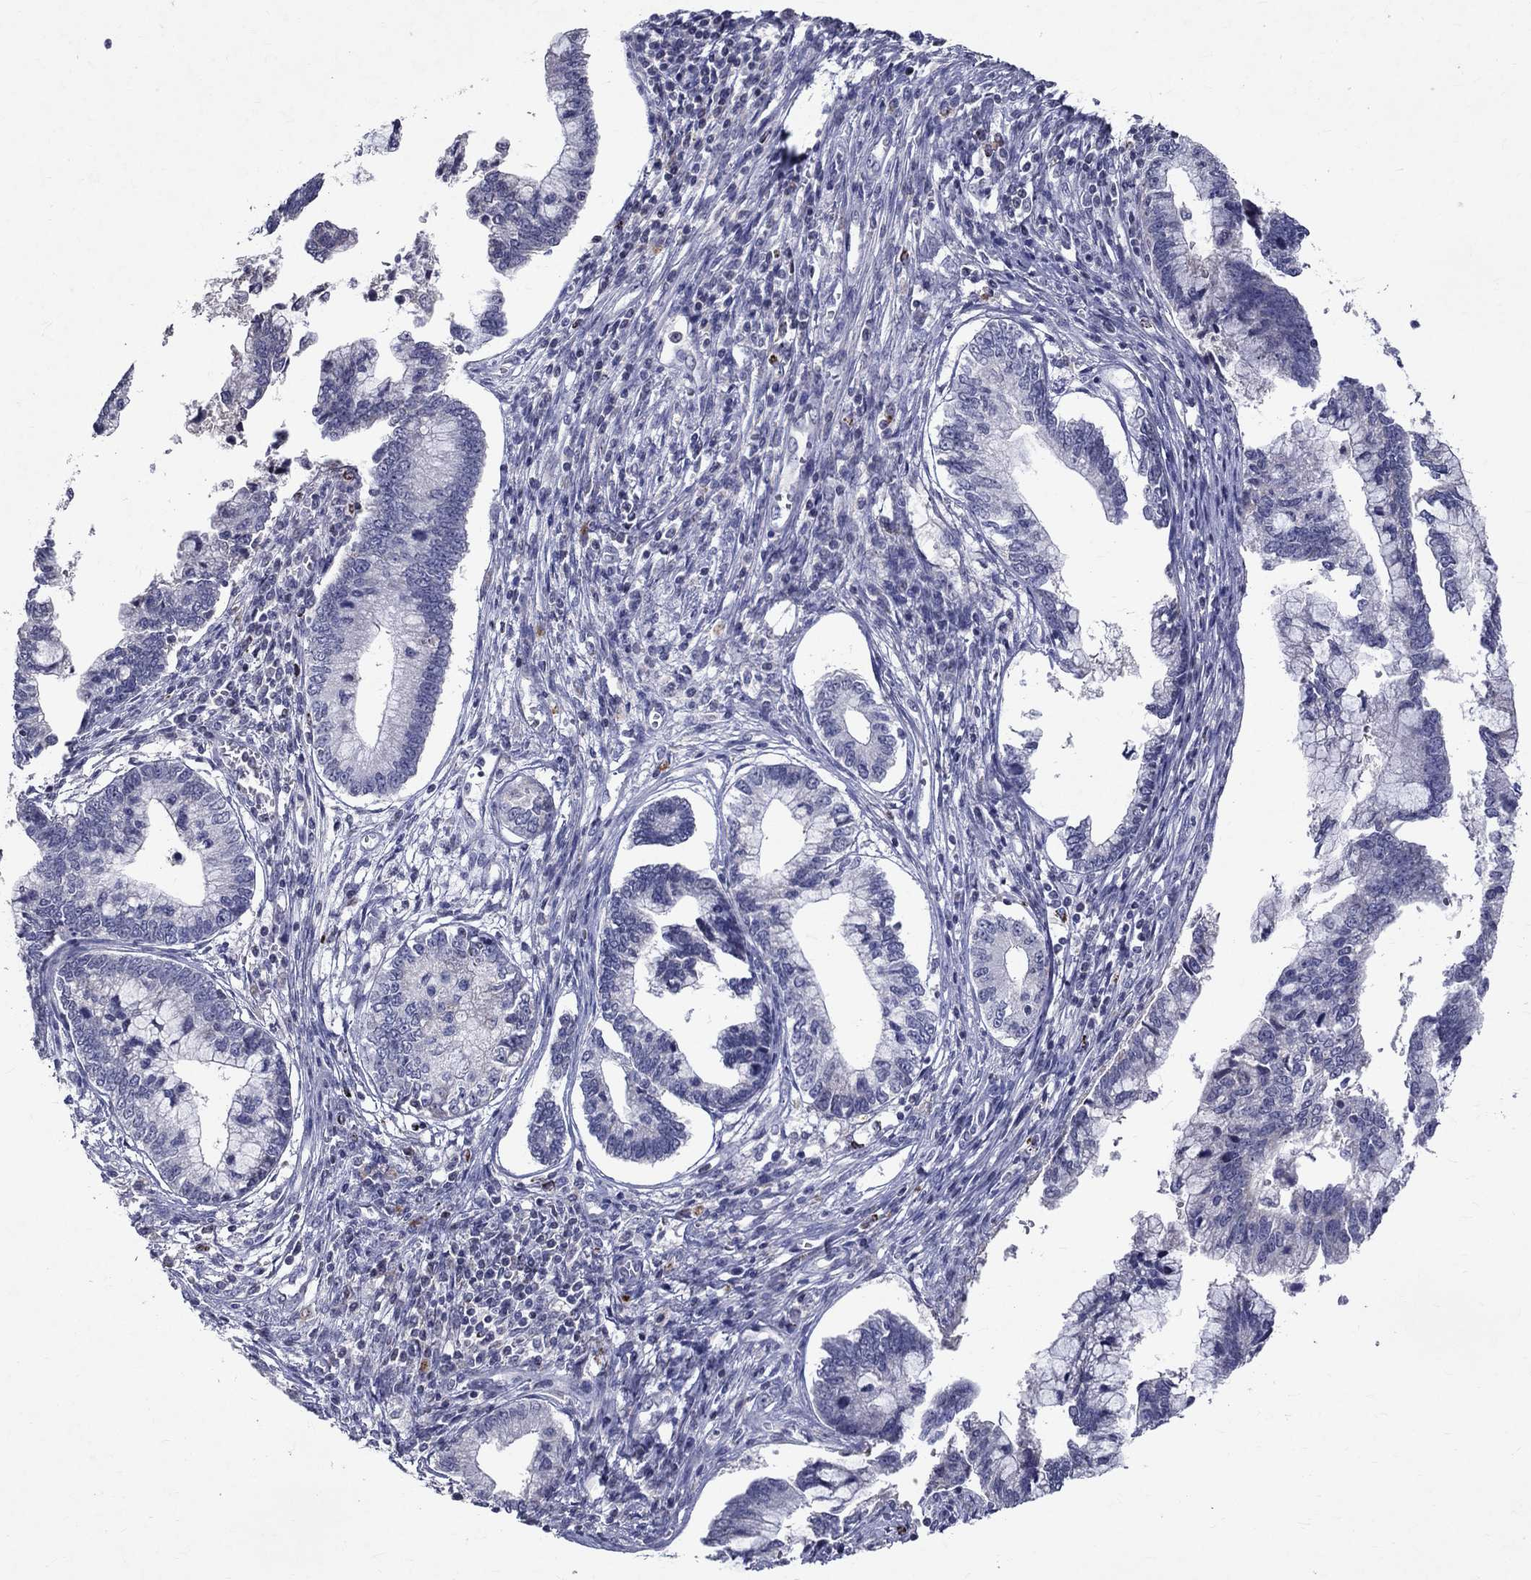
{"staining": {"intensity": "moderate", "quantity": "<25%", "location": "cytoplasmic/membranous"}, "tissue": "cervical cancer", "cell_type": "Tumor cells", "image_type": "cancer", "snomed": [{"axis": "morphology", "description": "Adenocarcinoma, NOS"}, {"axis": "topography", "description": "Cervix"}], "caption": "Moderate cytoplasmic/membranous positivity is appreciated in approximately <25% of tumor cells in cervical cancer (adenocarcinoma).", "gene": "SLC4A10", "patient": {"sex": "female", "age": 44}}